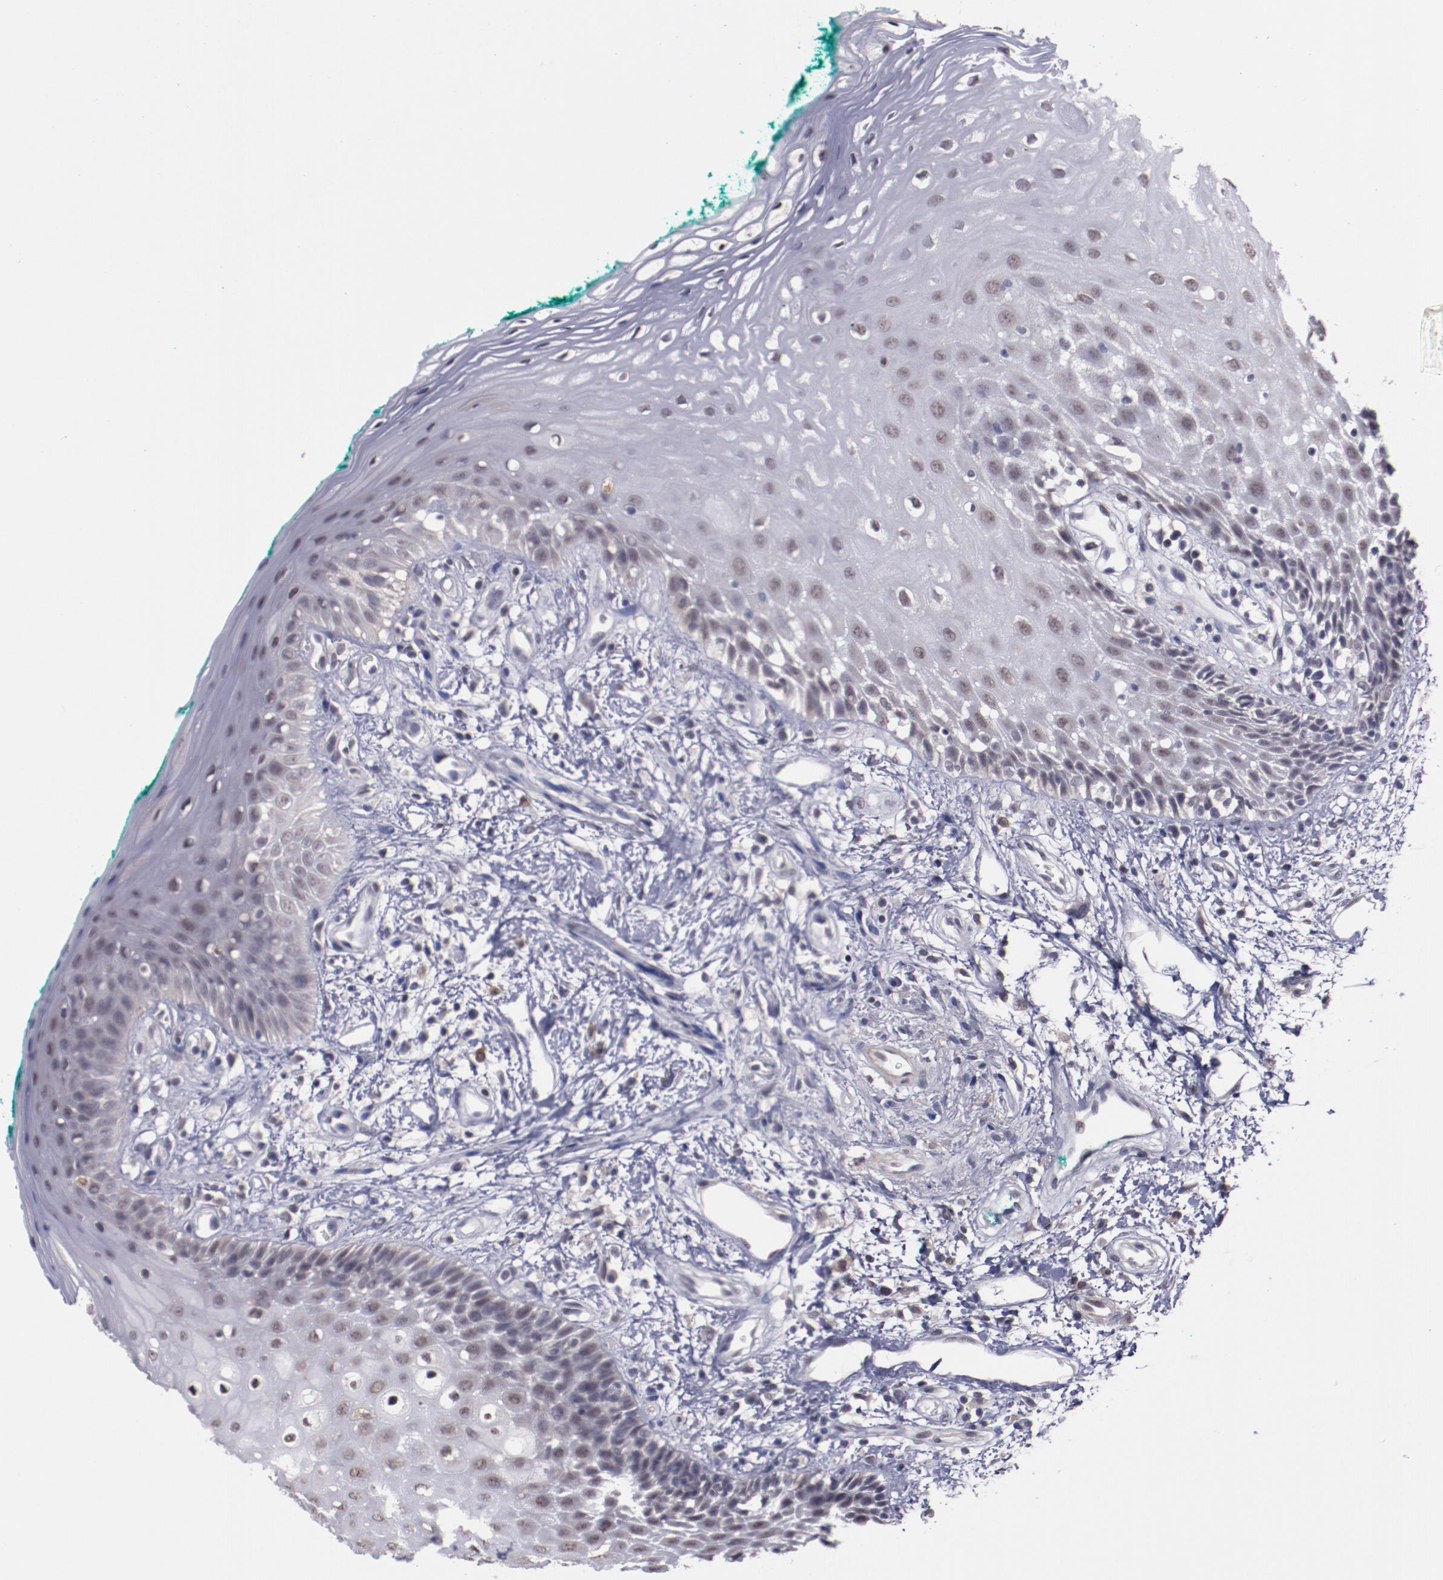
{"staining": {"intensity": "weak", "quantity": "25%-75%", "location": "nuclear"}, "tissue": "oral mucosa", "cell_type": "Squamous epithelial cells", "image_type": "normal", "snomed": [{"axis": "morphology", "description": "Normal tissue, NOS"}, {"axis": "morphology", "description": "Squamous cell carcinoma, NOS"}, {"axis": "topography", "description": "Skeletal muscle"}, {"axis": "topography", "description": "Oral tissue"}, {"axis": "topography", "description": "Head-Neck"}], "caption": "Immunohistochemistry (IHC) histopathology image of benign human oral mucosa stained for a protein (brown), which displays low levels of weak nuclear staining in about 25%-75% of squamous epithelial cells.", "gene": "NRXN3", "patient": {"sex": "female", "age": 84}}